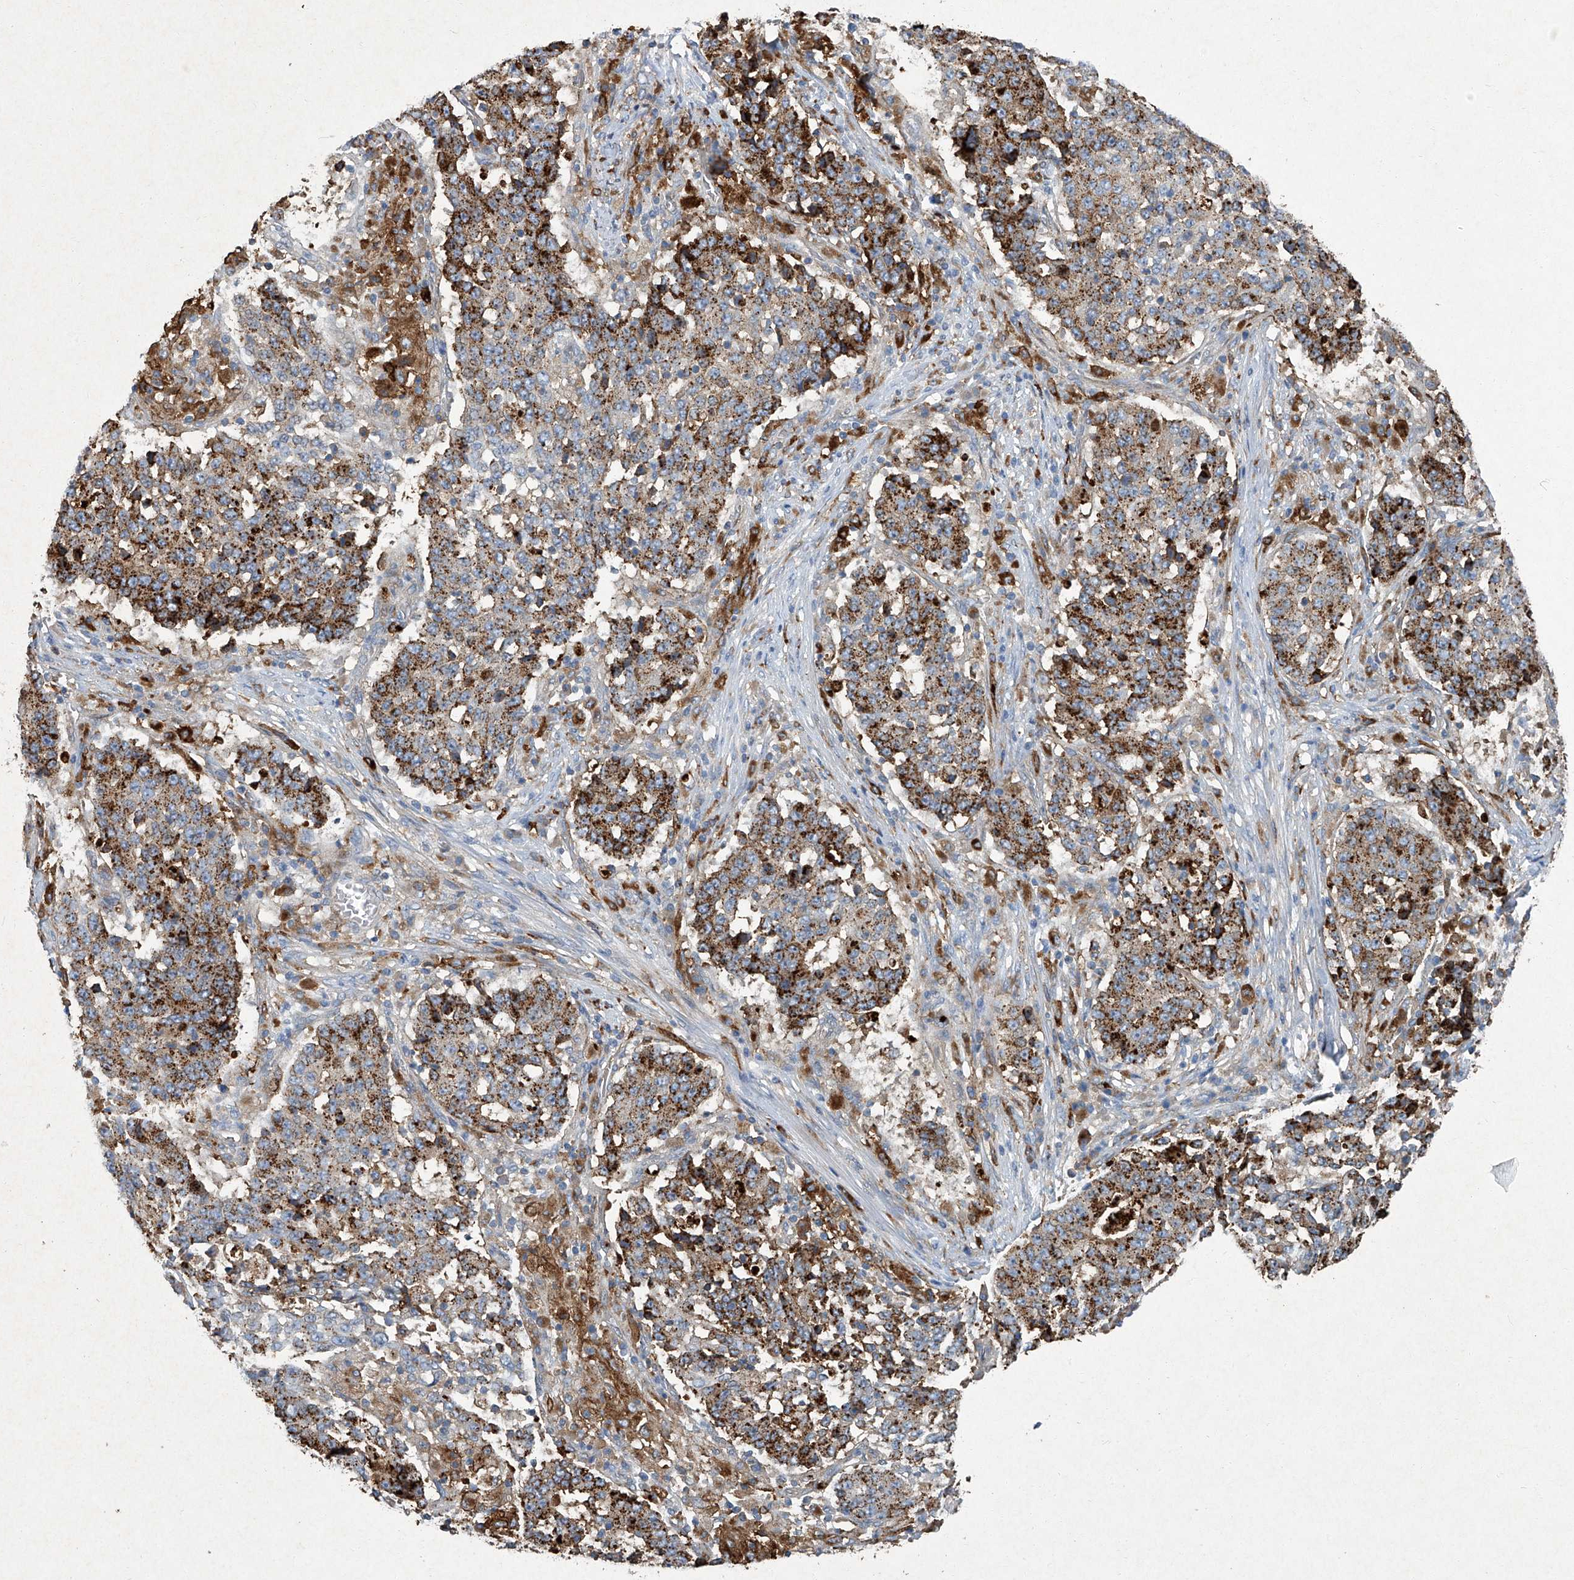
{"staining": {"intensity": "strong", "quantity": "25%-75%", "location": "cytoplasmic/membranous"}, "tissue": "stomach cancer", "cell_type": "Tumor cells", "image_type": "cancer", "snomed": [{"axis": "morphology", "description": "Adenocarcinoma, NOS"}, {"axis": "topography", "description": "Stomach"}], "caption": "Tumor cells exhibit high levels of strong cytoplasmic/membranous staining in approximately 25%-75% of cells in human stomach adenocarcinoma. The staining was performed using DAB (3,3'-diaminobenzidine) to visualize the protein expression in brown, while the nuclei were stained in blue with hematoxylin (Magnification: 20x).", "gene": "FAM167A", "patient": {"sex": "male", "age": 59}}